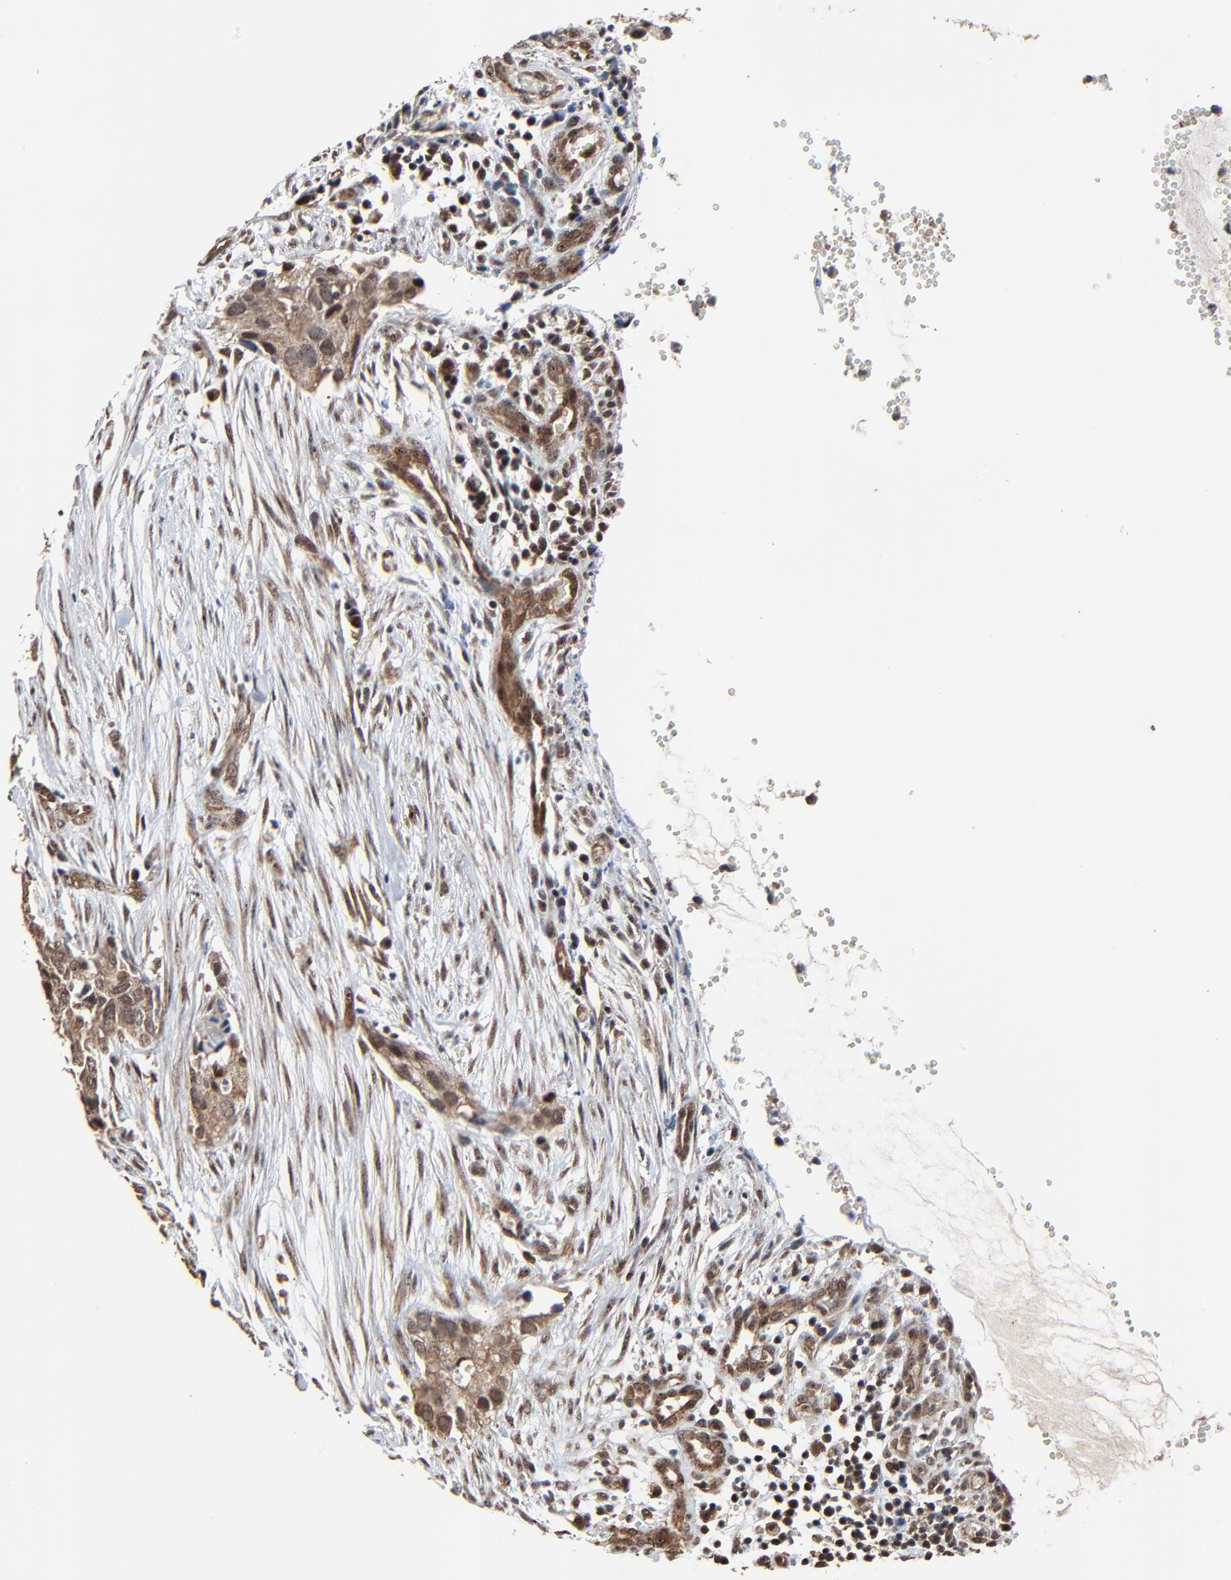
{"staining": {"intensity": "moderate", "quantity": ">75%", "location": "cytoplasmic/membranous,nuclear"}, "tissue": "cervical cancer", "cell_type": "Tumor cells", "image_type": "cancer", "snomed": [{"axis": "morphology", "description": "Normal tissue, NOS"}, {"axis": "morphology", "description": "Squamous cell carcinoma, NOS"}, {"axis": "topography", "description": "Cervix"}], "caption": "The micrograph displays a brown stain indicating the presence of a protein in the cytoplasmic/membranous and nuclear of tumor cells in cervical cancer.", "gene": "RHOJ", "patient": {"sex": "female", "age": 45}}